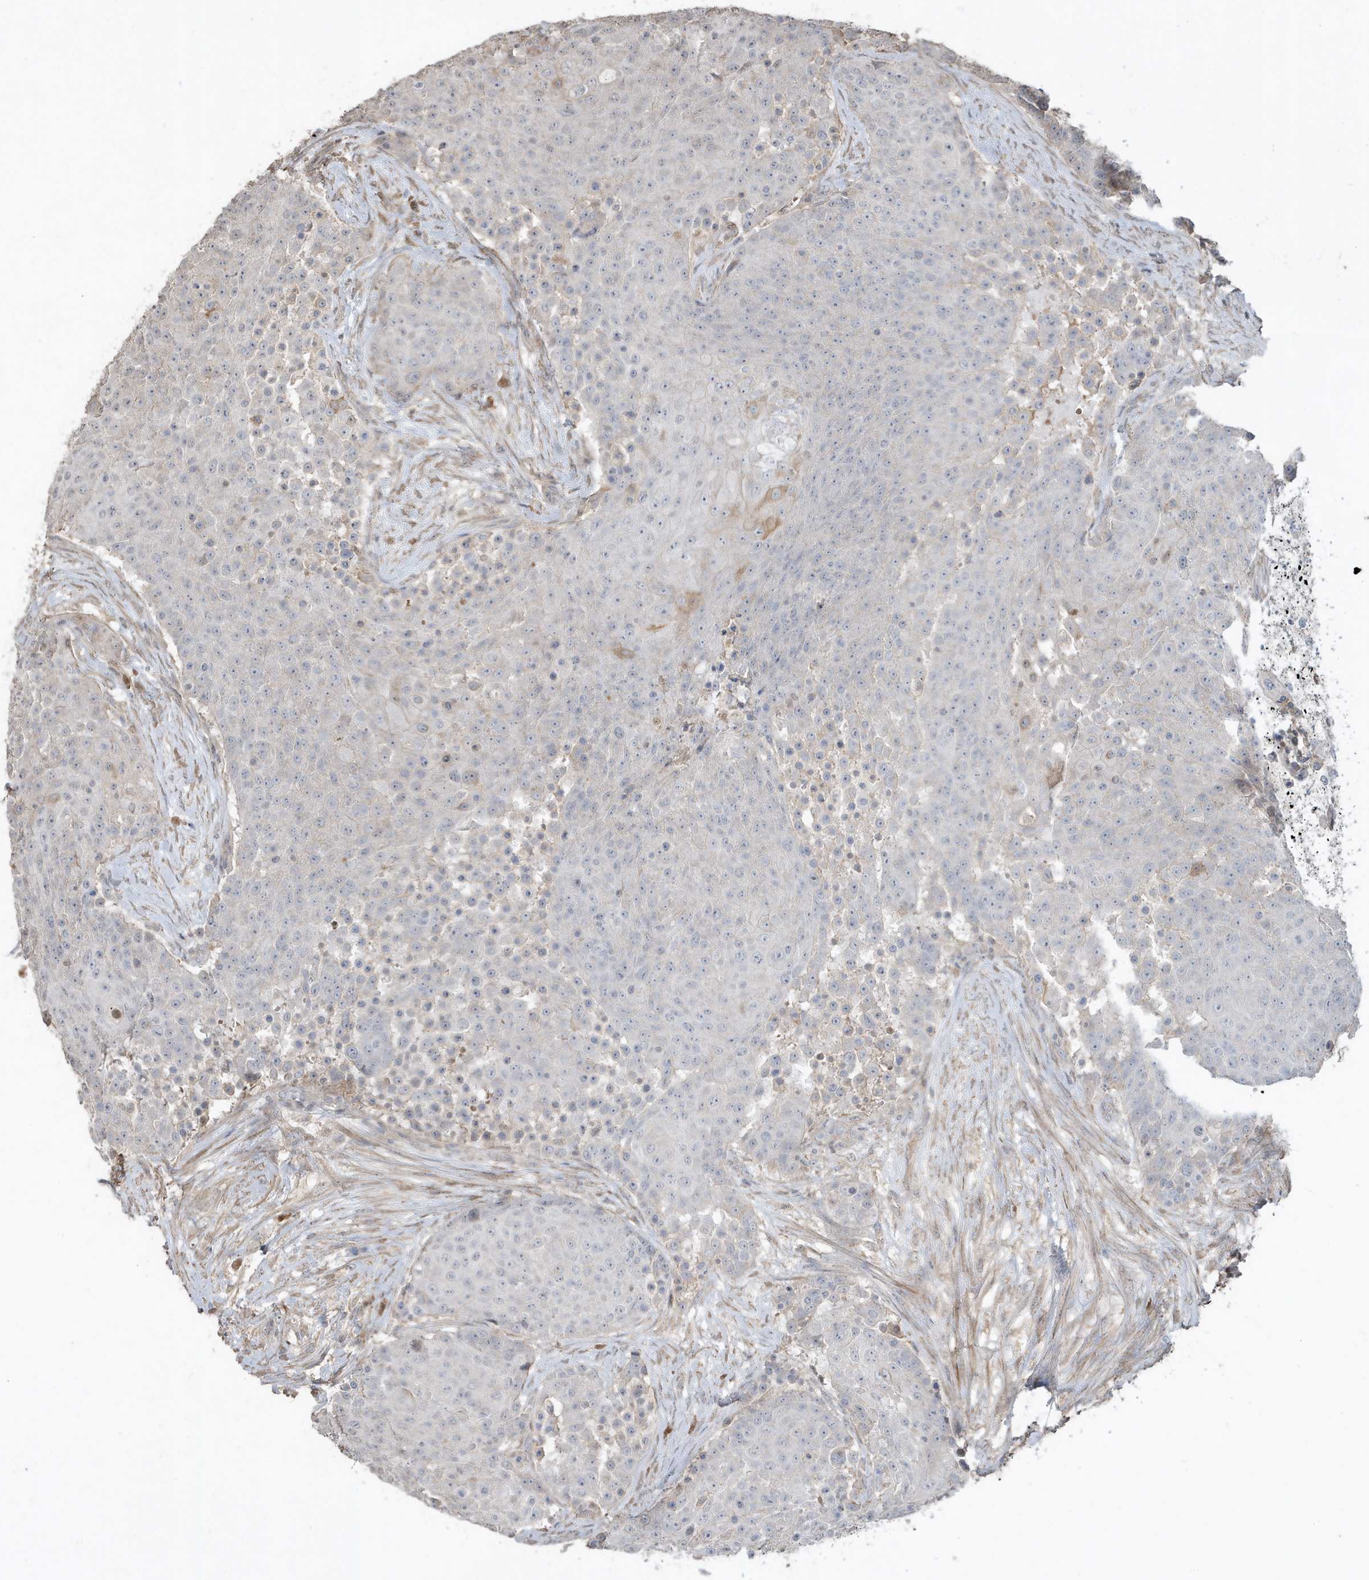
{"staining": {"intensity": "negative", "quantity": "none", "location": "none"}, "tissue": "urothelial cancer", "cell_type": "Tumor cells", "image_type": "cancer", "snomed": [{"axis": "morphology", "description": "Urothelial carcinoma, High grade"}, {"axis": "topography", "description": "Urinary bladder"}], "caption": "Urothelial carcinoma (high-grade) was stained to show a protein in brown. There is no significant expression in tumor cells.", "gene": "PRRT3", "patient": {"sex": "female", "age": 63}}